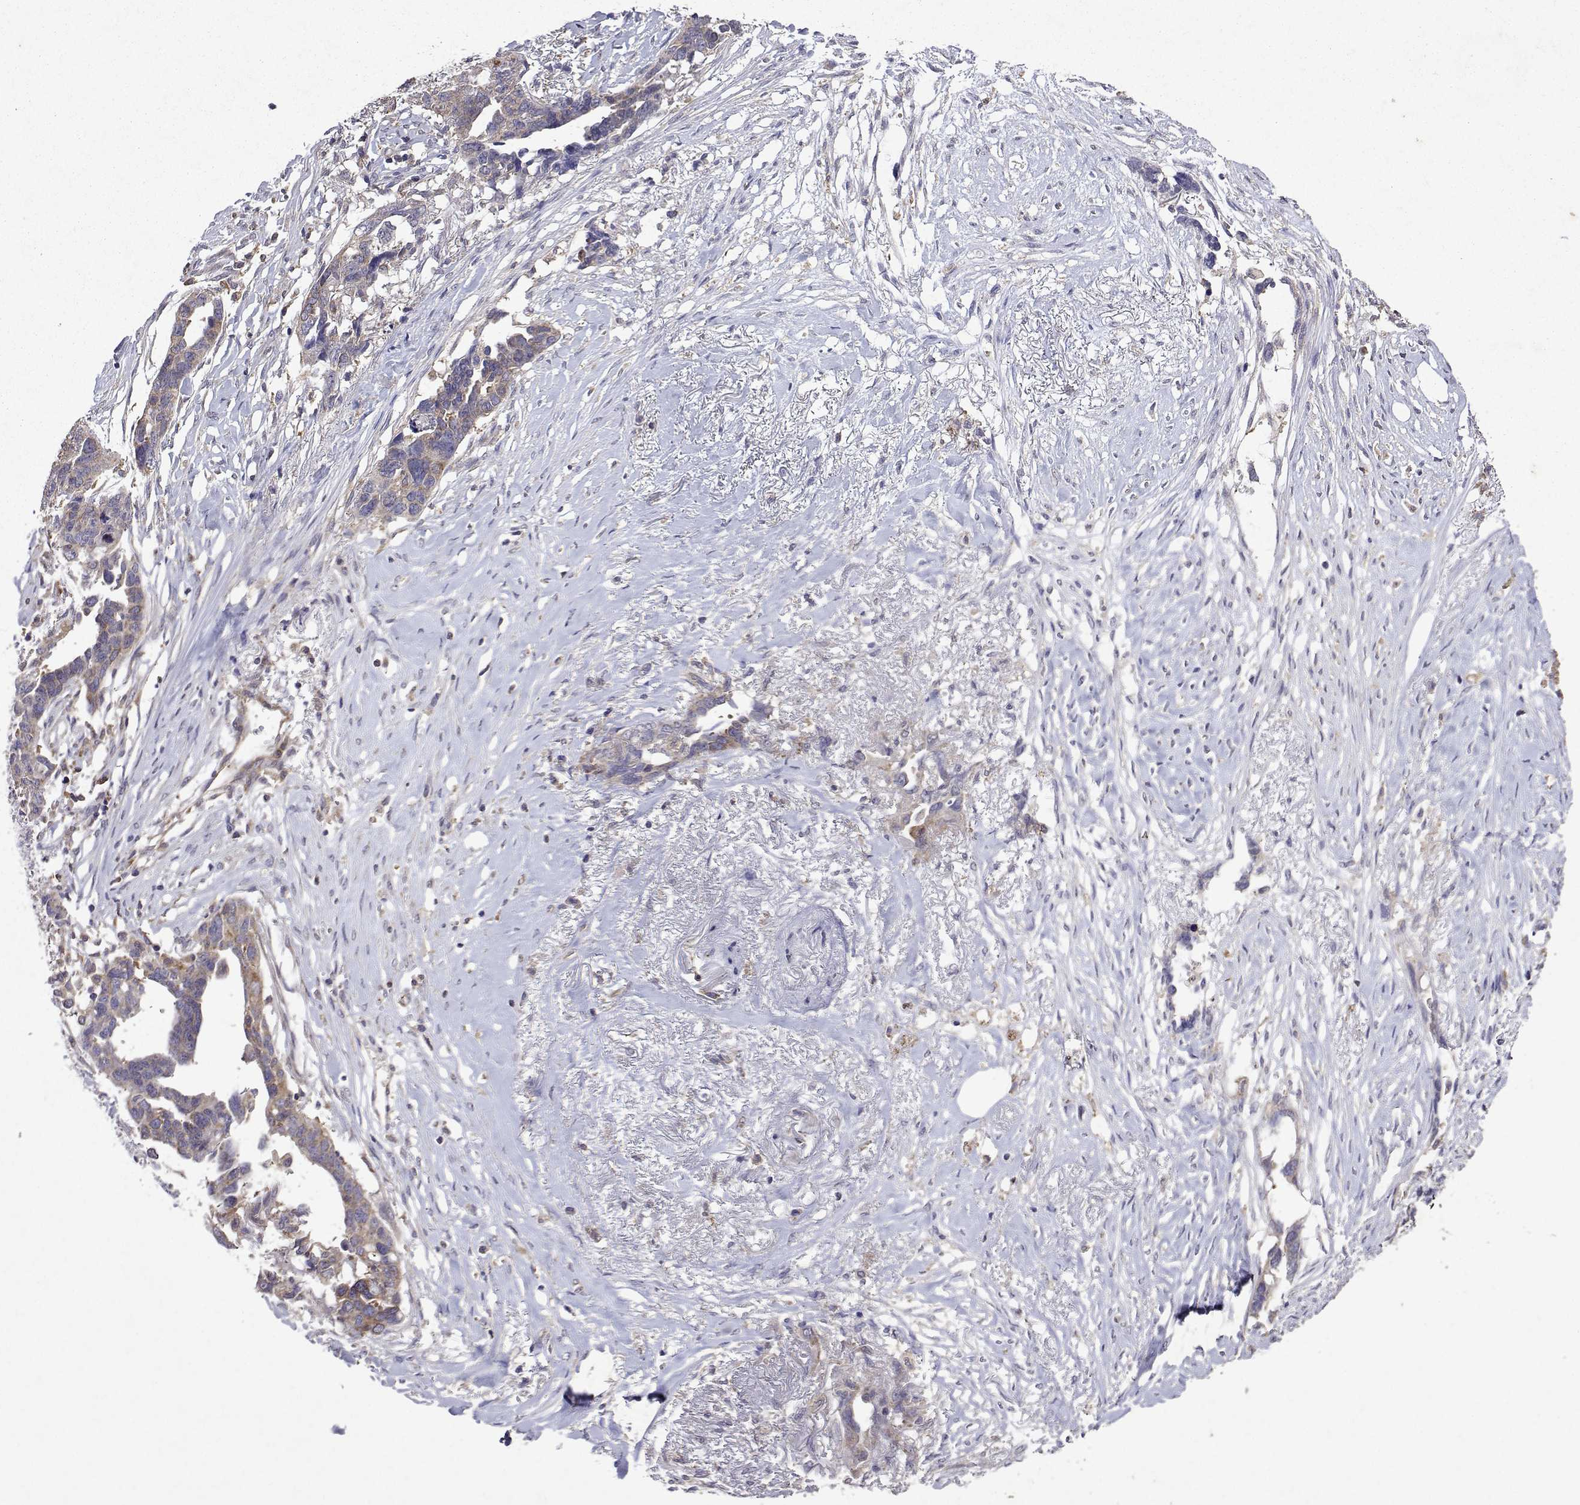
{"staining": {"intensity": "weak", "quantity": ">75%", "location": "cytoplasmic/membranous"}, "tissue": "ovarian cancer", "cell_type": "Tumor cells", "image_type": "cancer", "snomed": [{"axis": "morphology", "description": "Cystadenocarcinoma, serous, NOS"}, {"axis": "topography", "description": "Ovary"}], "caption": "An immunohistochemistry histopathology image of neoplastic tissue is shown. Protein staining in brown shows weak cytoplasmic/membranous positivity in ovarian serous cystadenocarcinoma within tumor cells.", "gene": "TARBP2", "patient": {"sex": "female", "age": 69}}